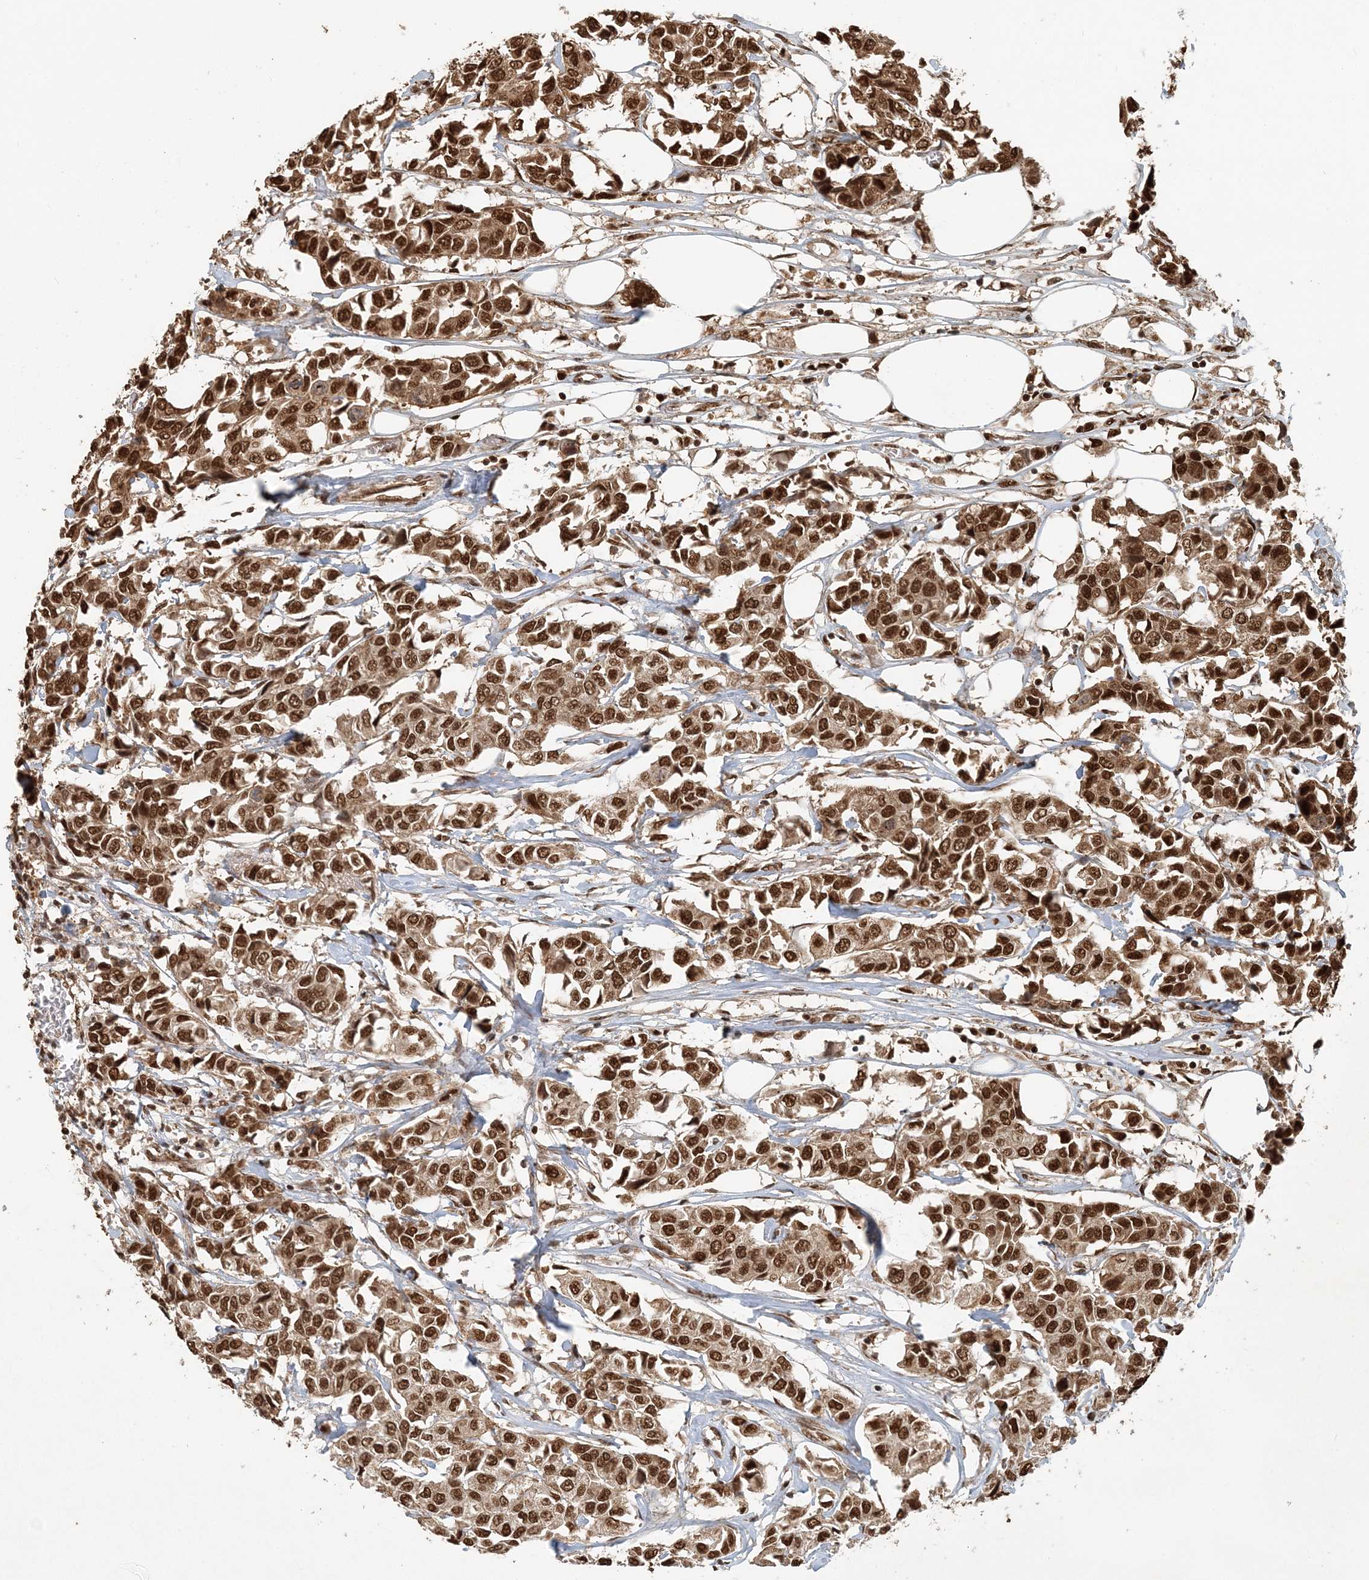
{"staining": {"intensity": "moderate", "quantity": ">75%", "location": "cytoplasmic/membranous,nuclear"}, "tissue": "breast cancer", "cell_type": "Tumor cells", "image_type": "cancer", "snomed": [{"axis": "morphology", "description": "Duct carcinoma"}, {"axis": "topography", "description": "Breast"}], "caption": "The histopathology image displays a brown stain indicating the presence of a protein in the cytoplasmic/membranous and nuclear of tumor cells in breast cancer.", "gene": "ARHGAP35", "patient": {"sex": "female", "age": 80}}